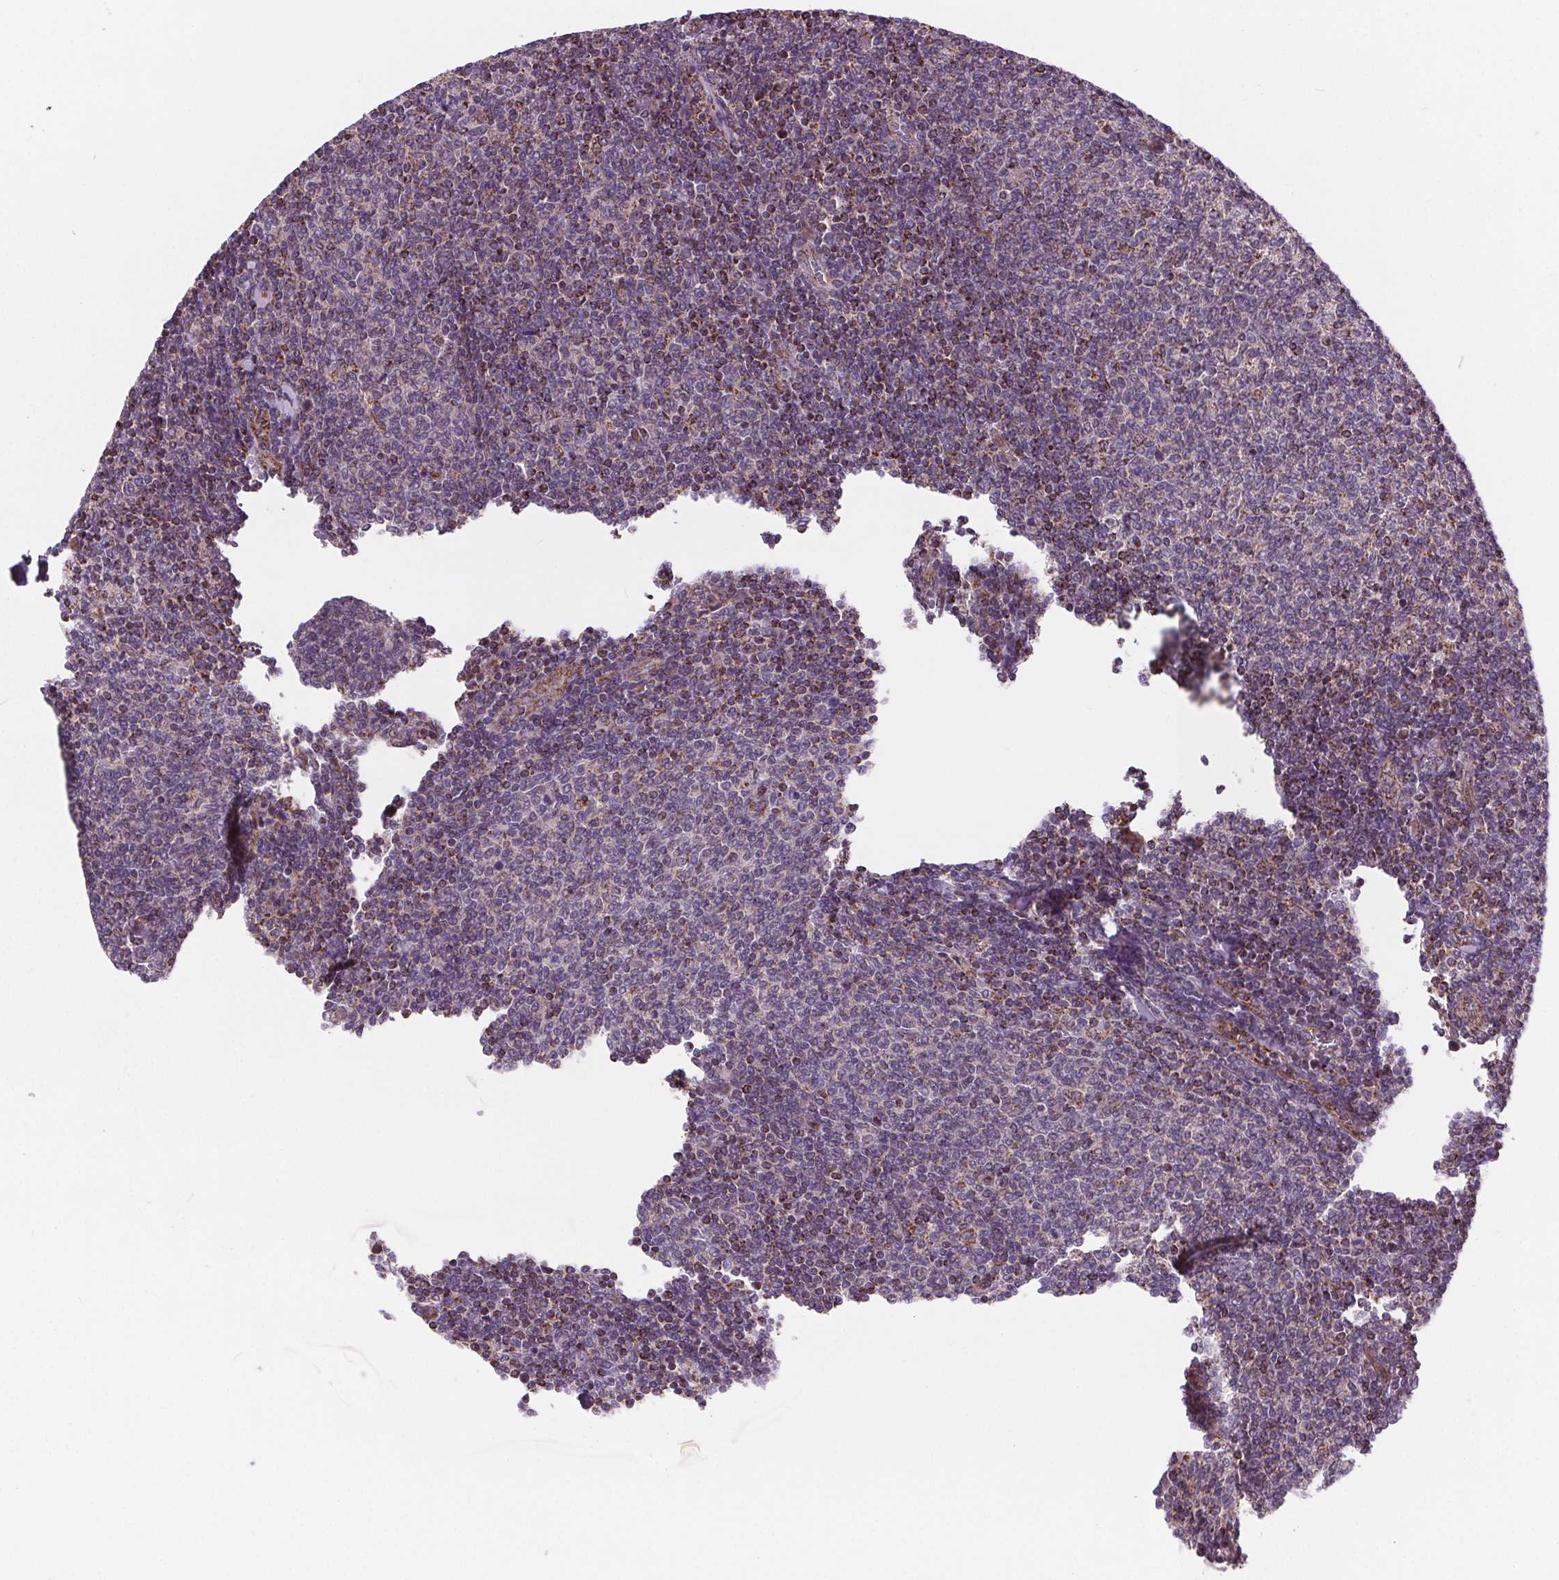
{"staining": {"intensity": "negative", "quantity": "none", "location": "none"}, "tissue": "lymphoma", "cell_type": "Tumor cells", "image_type": "cancer", "snomed": [{"axis": "morphology", "description": "Malignant lymphoma, non-Hodgkin's type, Low grade"}, {"axis": "topography", "description": "Lymph node"}], "caption": "Immunohistochemical staining of lymphoma exhibits no significant staining in tumor cells.", "gene": "GOLT1B", "patient": {"sex": "male", "age": 52}}